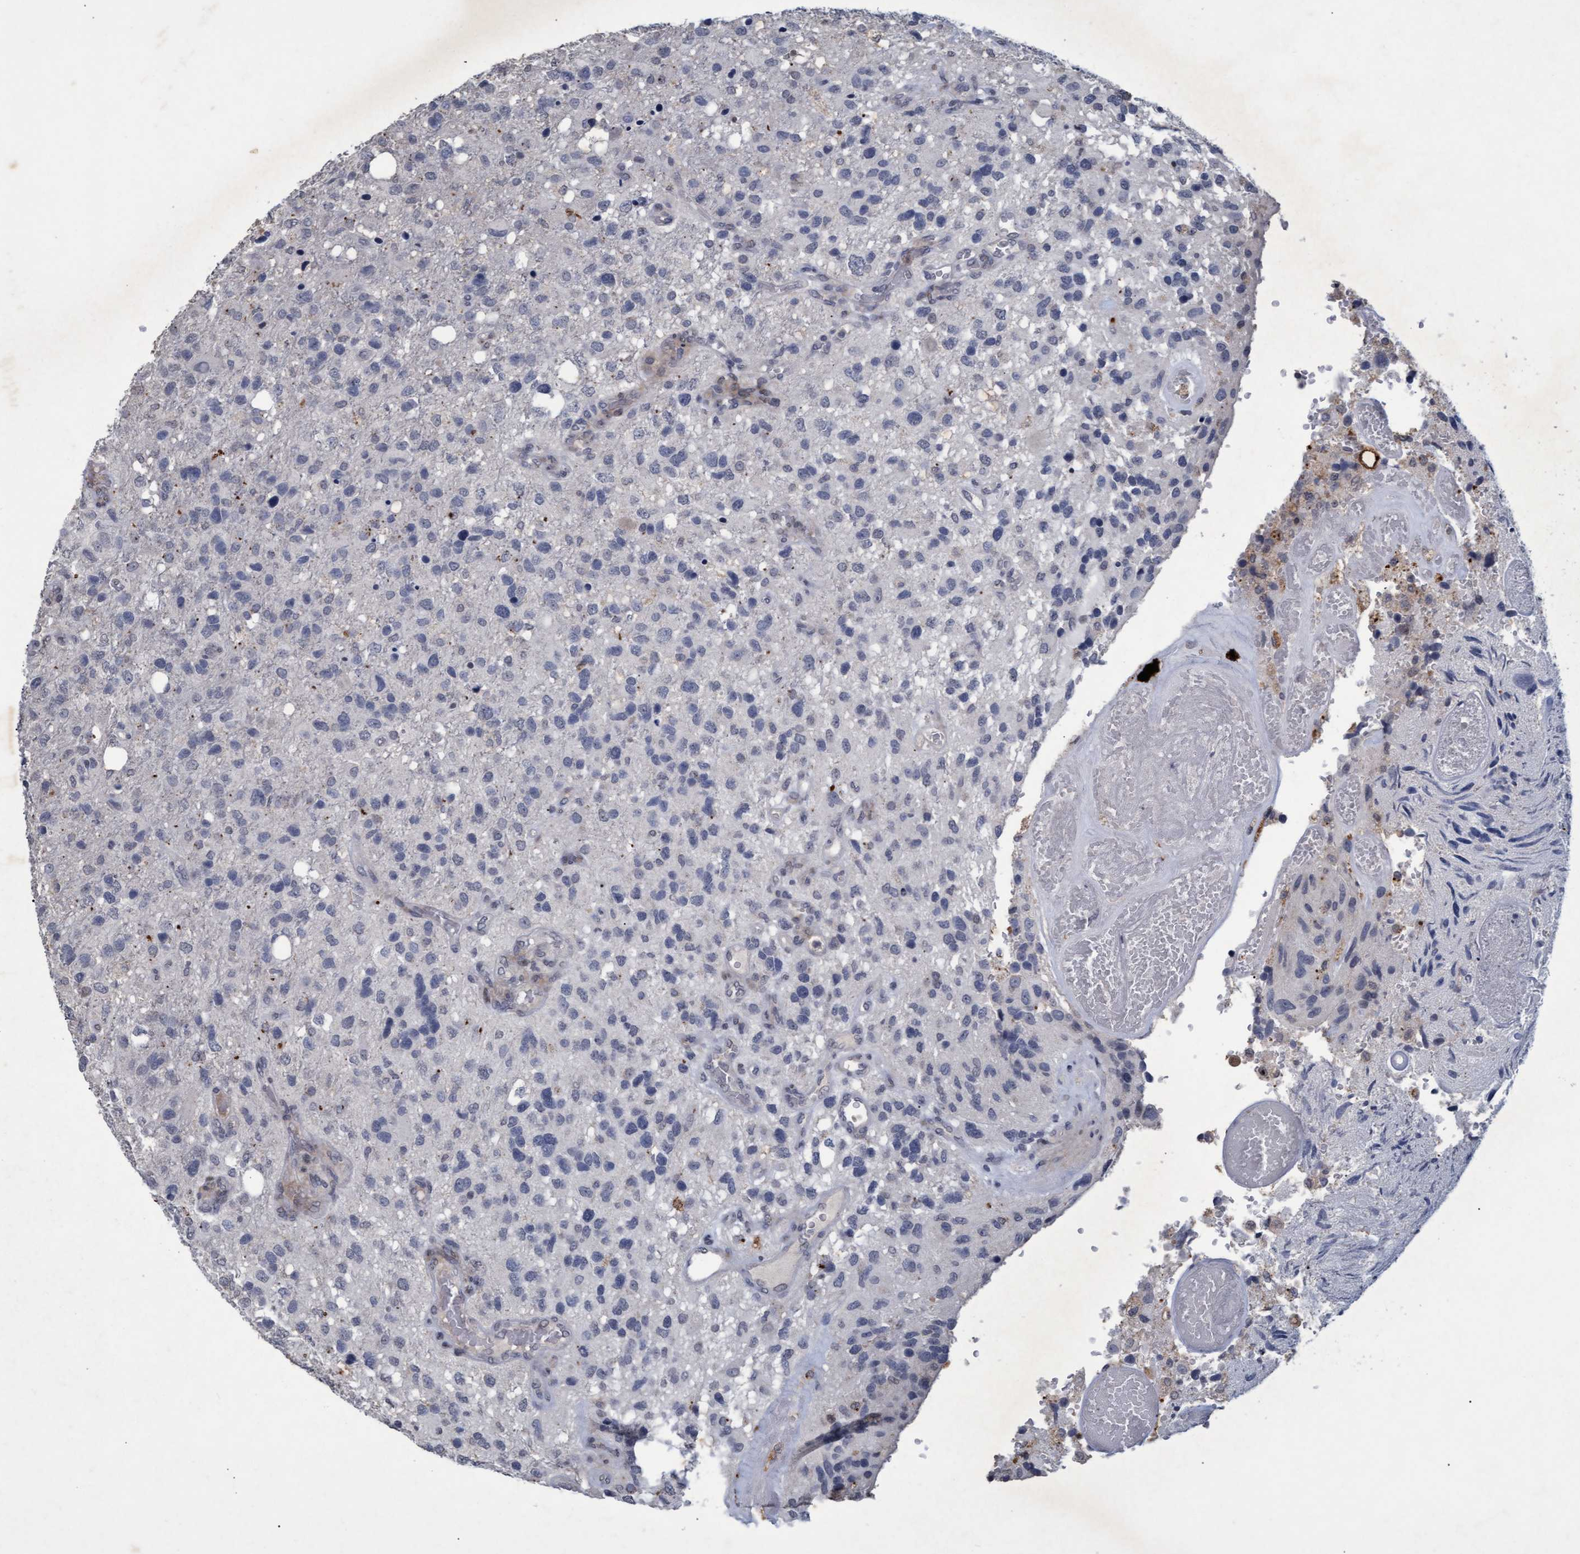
{"staining": {"intensity": "negative", "quantity": "none", "location": "none"}, "tissue": "glioma", "cell_type": "Tumor cells", "image_type": "cancer", "snomed": [{"axis": "morphology", "description": "Glioma, malignant, High grade"}, {"axis": "topography", "description": "Brain"}], "caption": "Tumor cells show no significant protein staining in glioma.", "gene": "GALC", "patient": {"sex": "female", "age": 58}}